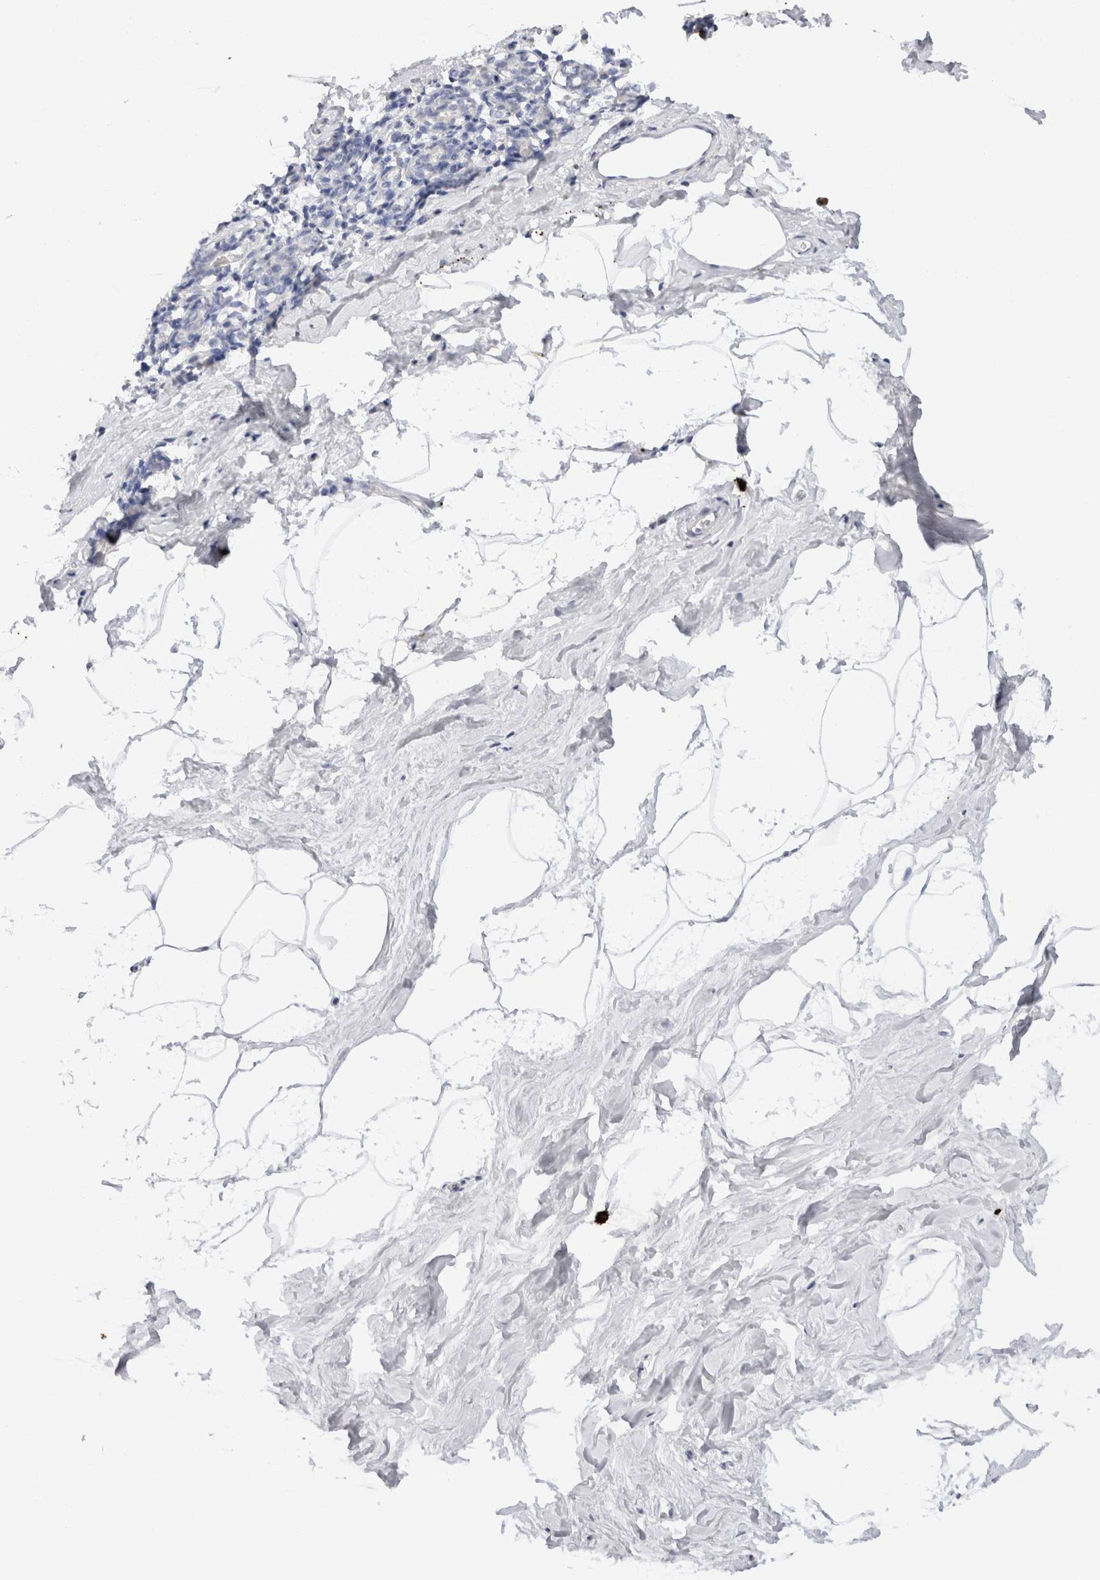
{"staining": {"intensity": "negative", "quantity": "none", "location": "none"}, "tissue": "breast", "cell_type": "Adipocytes", "image_type": "normal", "snomed": [{"axis": "morphology", "description": "Normal tissue, NOS"}, {"axis": "topography", "description": "Breast"}], "caption": "Adipocytes show no significant protein staining in unremarkable breast. (Stains: DAB immunohistochemistry with hematoxylin counter stain, Microscopy: brightfield microscopy at high magnification).", "gene": "SPINK2", "patient": {"sex": "female", "age": 62}}